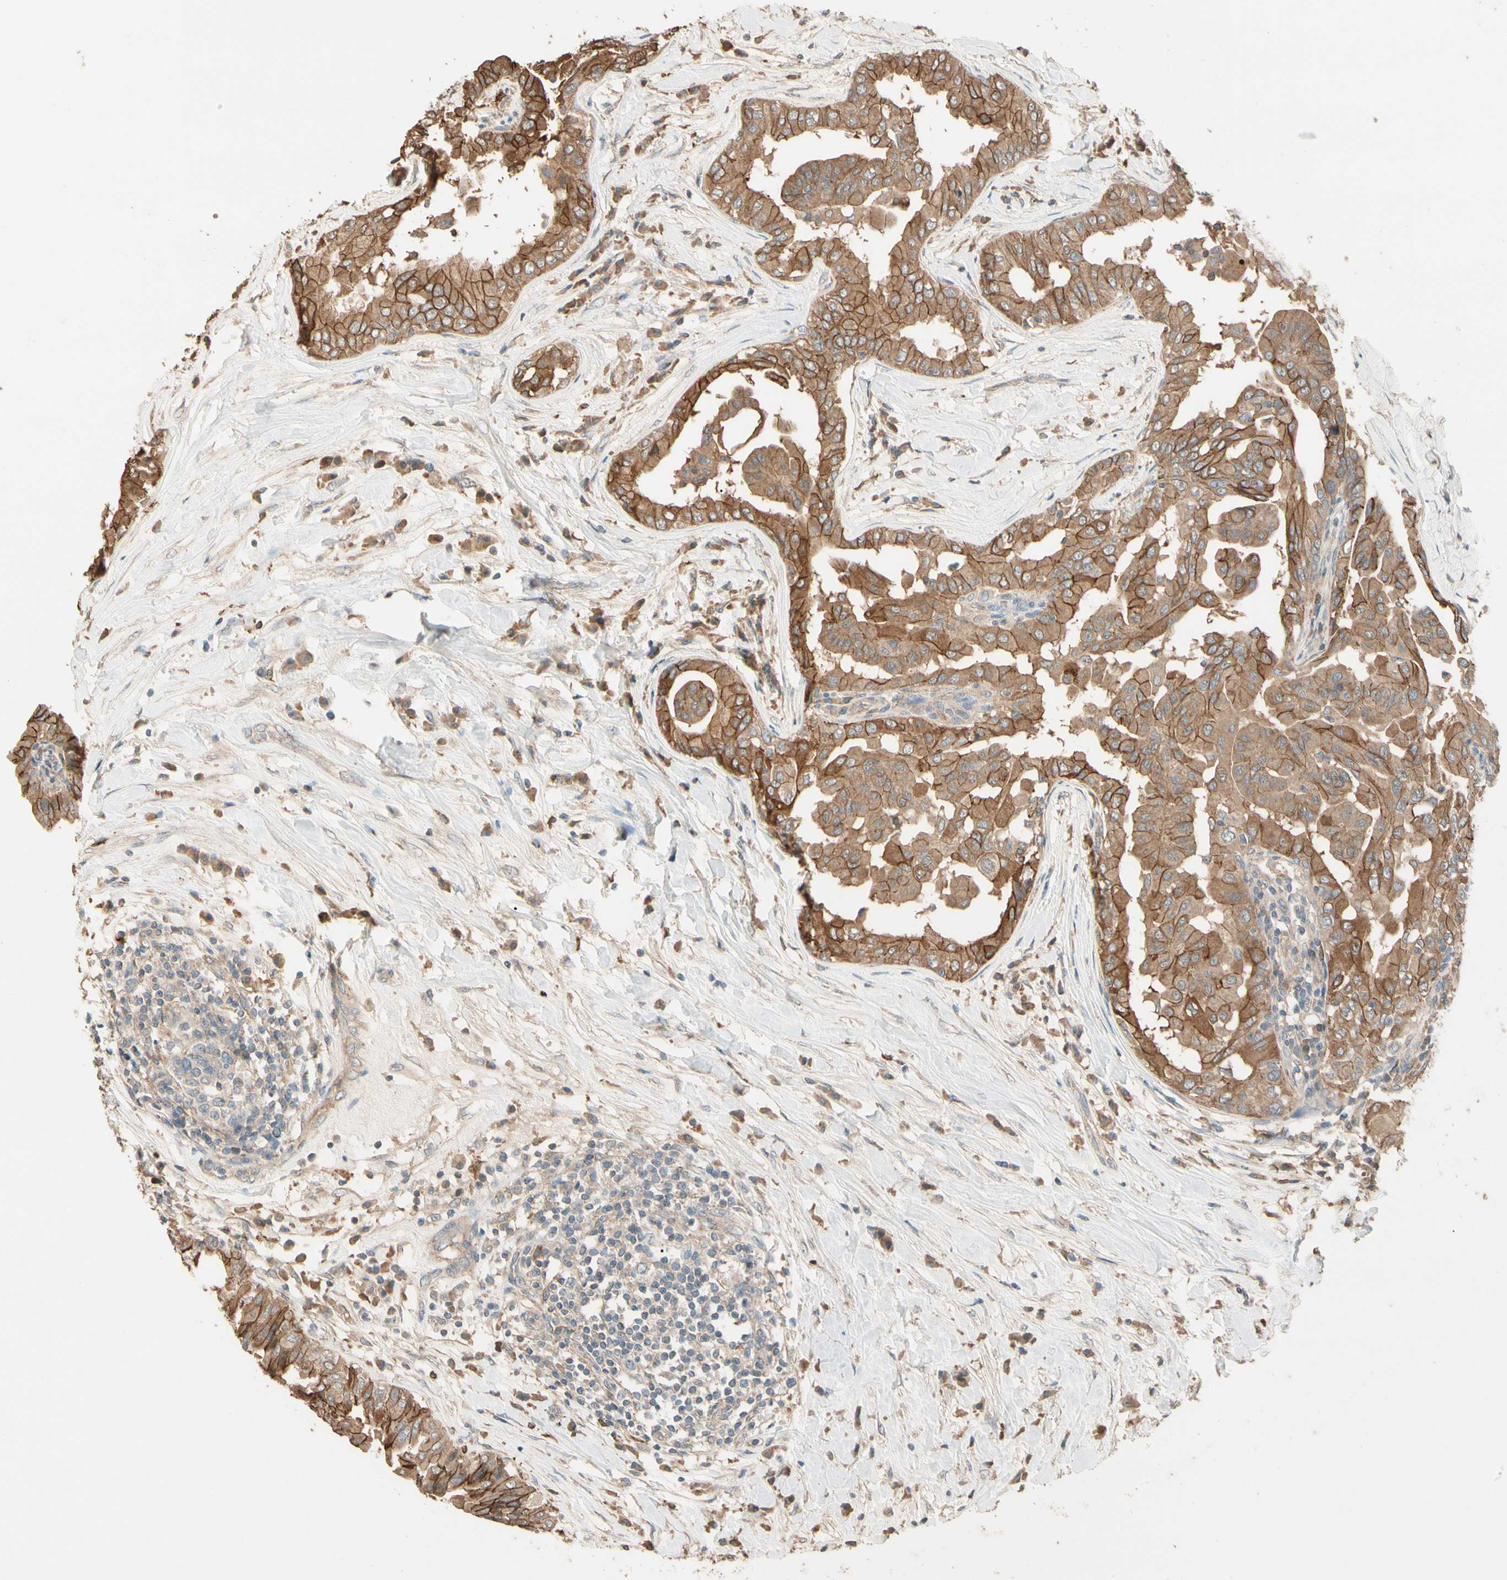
{"staining": {"intensity": "moderate", "quantity": ">75%", "location": "cytoplasmic/membranous"}, "tissue": "thyroid cancer", "cell_type": "Tumor cells", "image_type": "cancer", "snomed": [{"axis": "morphology", "description": "Papillary adenocarcinoma, NOS"}, {"axis": "topography", "description": "Thyroid gland"}], "caption": "Protein expression analysis of human papillary adenocarcinoma (thyroid) reveals moderate cytoplasmic/membranous expression in approximately >75% of tumor cells. (Brightfield microscopy of DAB IHC at high magnification).", "gene": "CDH6", "patient": {"sex": "male", "age": 33}}